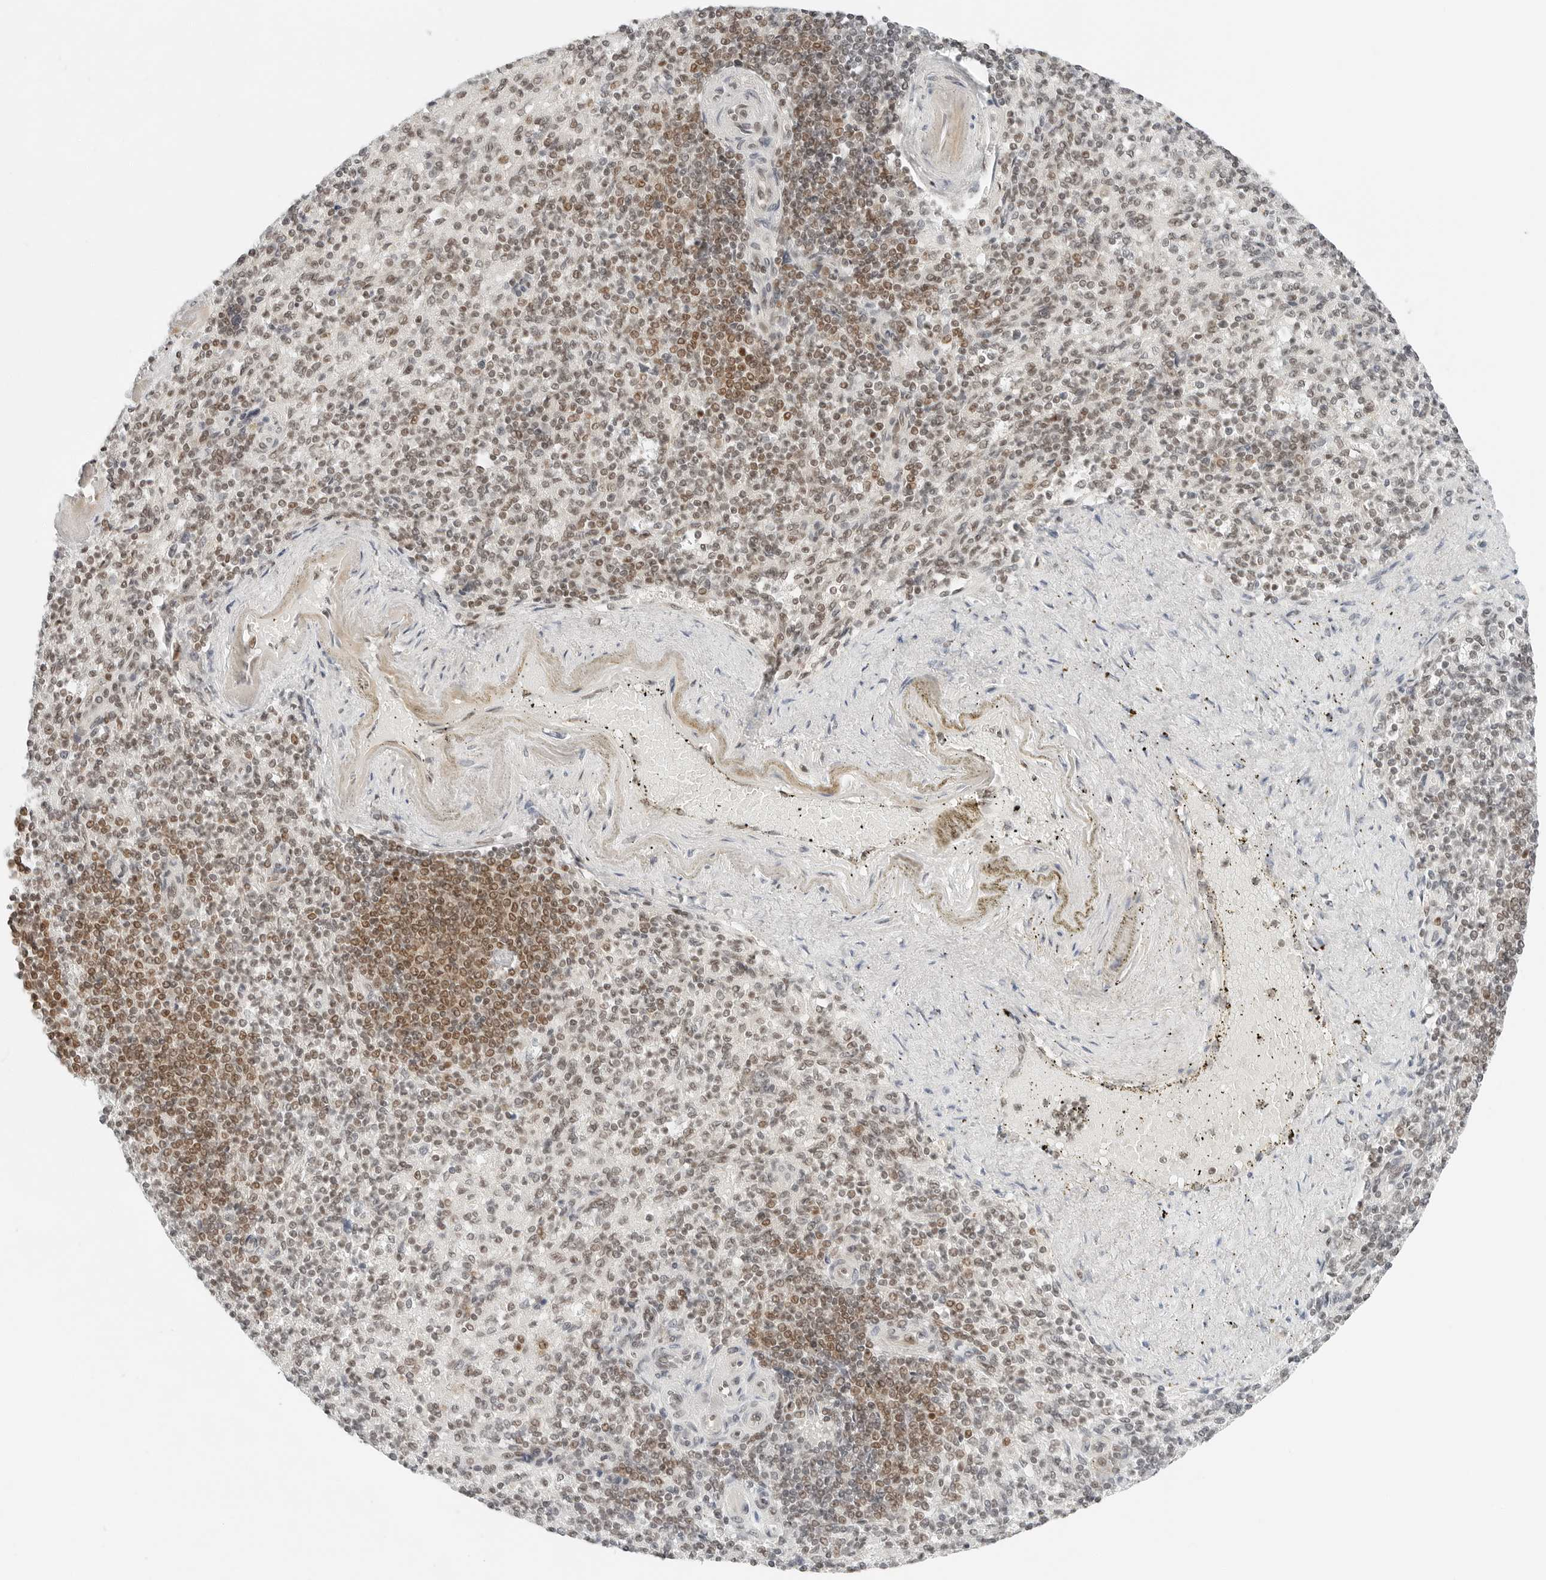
{"staining": {"intensity": "moderate", "quantity": "25%-75%", "location": "nuclear"}, "tissue": "spleen", "cell_type": "Cells in red pulp", "image_type": "normal", "snomed": [{"axis": "morphology", "description": "Normal tissue, NOS"}, {"axis": "topography", "description": "Spleen"}], "caption": "Protein staining of unremarkable spleen displays moderate nuclear positivity in about 25%-75% of cells in red pulp. (DAB (3,3'-diaminobenzidine) IHC, brown staining for protein, blue staining for nuclei).", "gene": "CRTC2", "patient": {"sex": "female", "age": 74}}